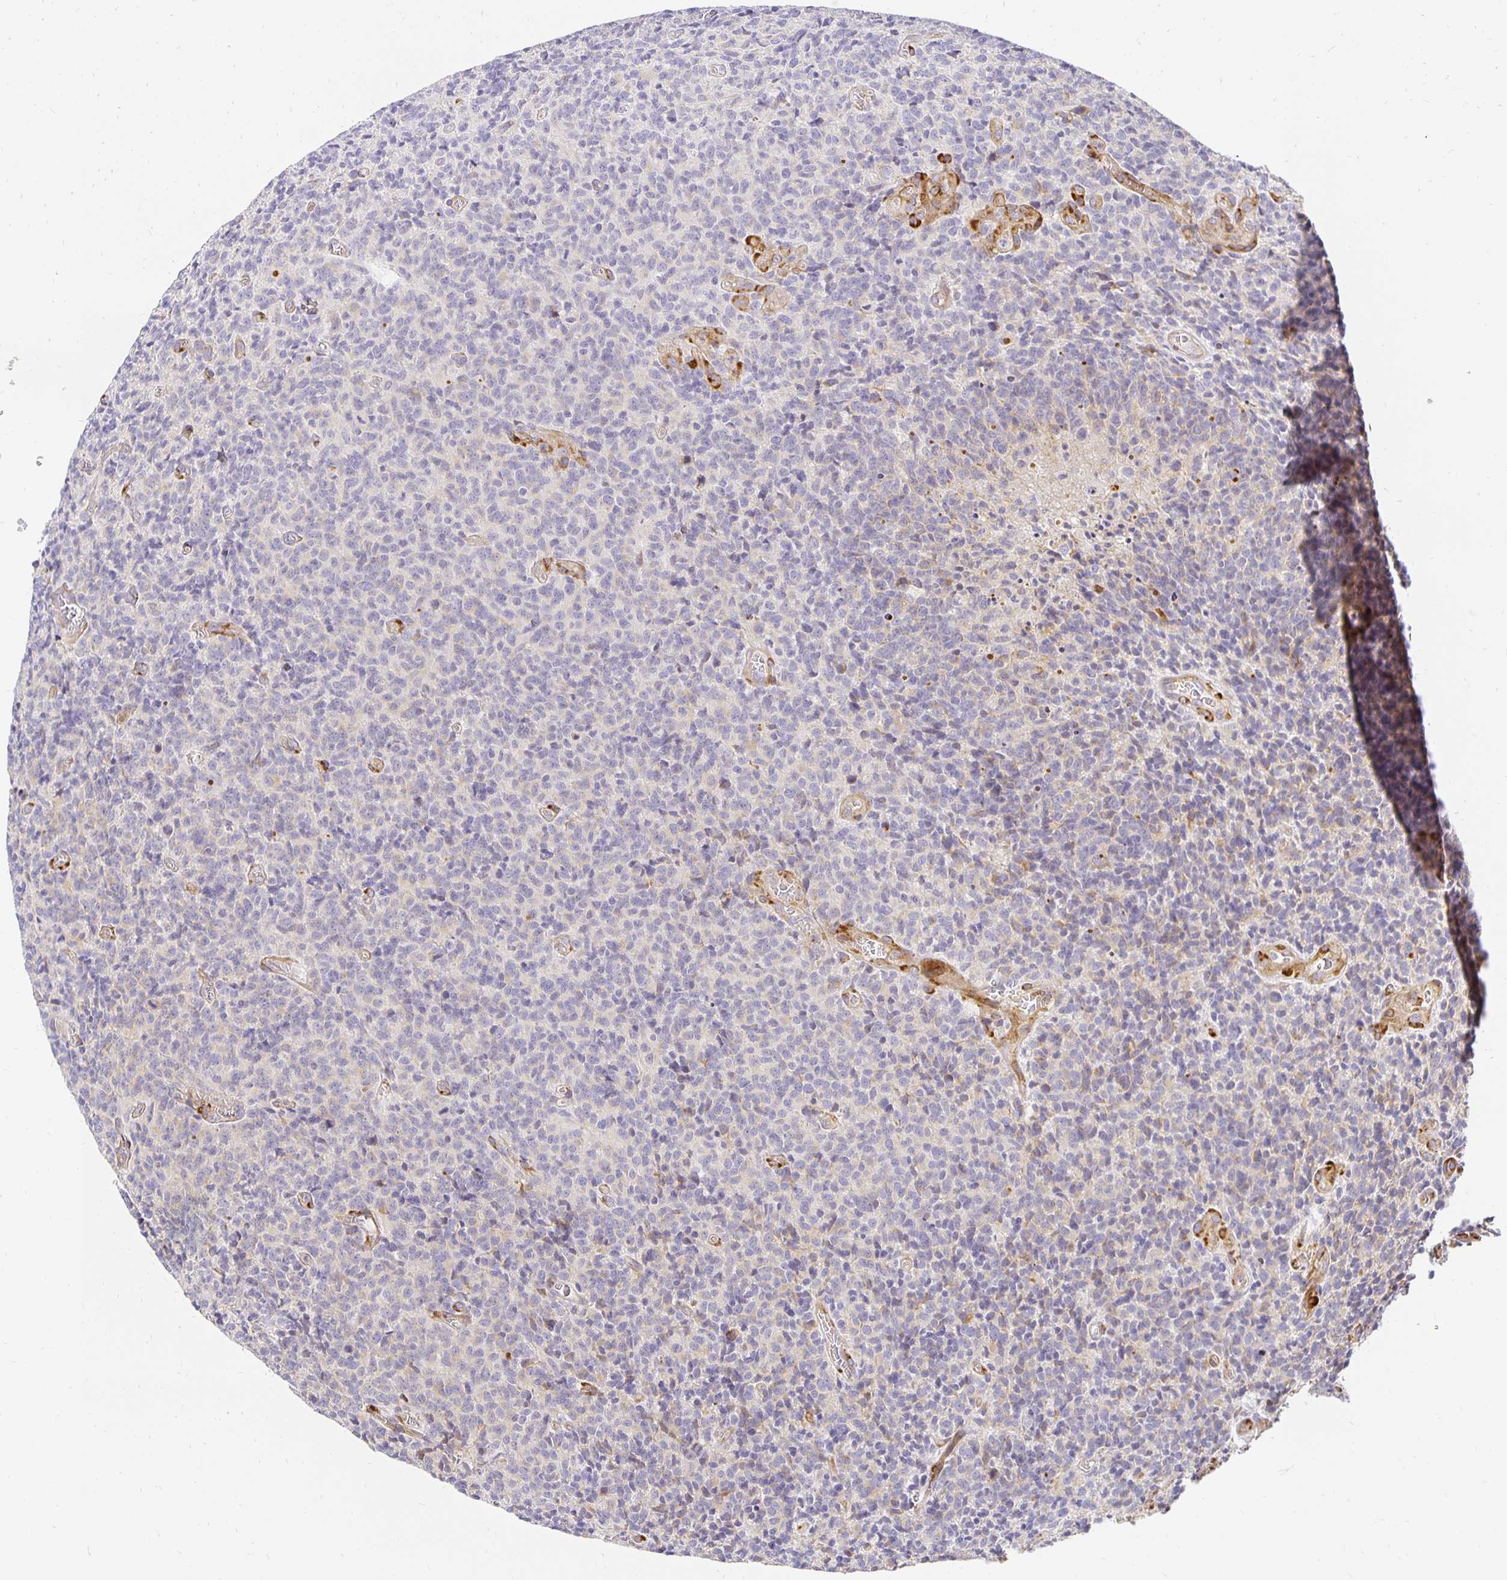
{"staining": {"intensity": "negative", "quantity": "none", "location": "none"}, "tissue": "glioma", "cell_type": "Tumor cells", "image_type": "cancer", "snomed": [{"axis": "morphology", "description": "Glioma, malignant, High grade"}, {"axis": "topography", "description": "Brain"}], "caption": "A histopathology image of human malignant high-grade glioma is negative for staining in tumor cells.", "gene": "PLOD1", "patient": {"sex": "male", "age": 76}}